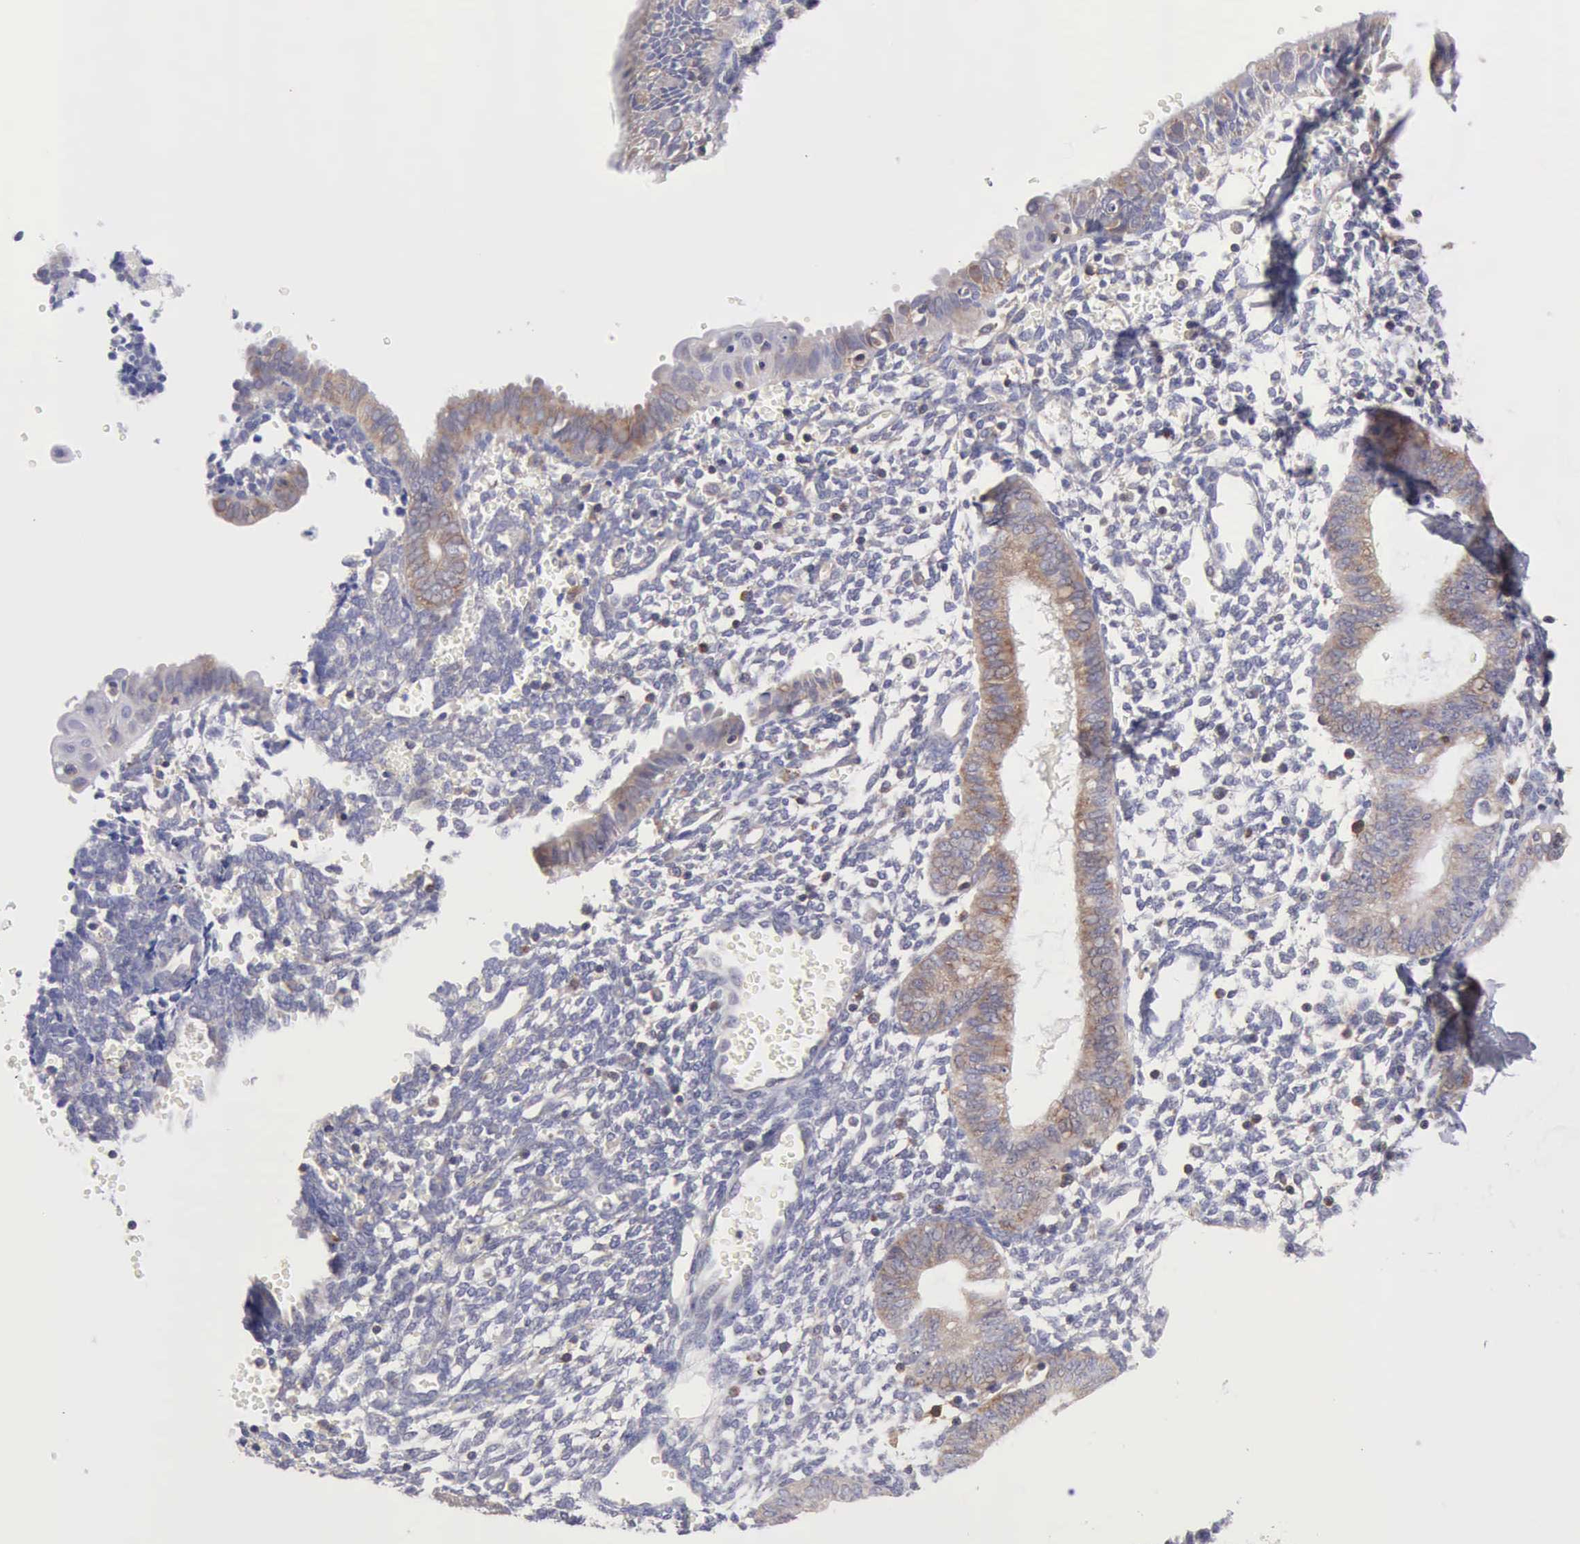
{"staining": {"intensity": "negative", "quantity": "none", "location": "none"}, "tissue": "endometrium", "cell_type": "Cells in endometrial stroma", "image_type": "normal", "snomed": [{"axis": "morphology", "description": "Normal tissue, NOS"}, {"axis": "topography", "description": "Endometrium"}], "caption": "Endometrium stained for a protein using IHC reveals no staining cells in endometrial stroma.", "gene": "SASH3", "patient": {"sex": "female", "age": 61}}